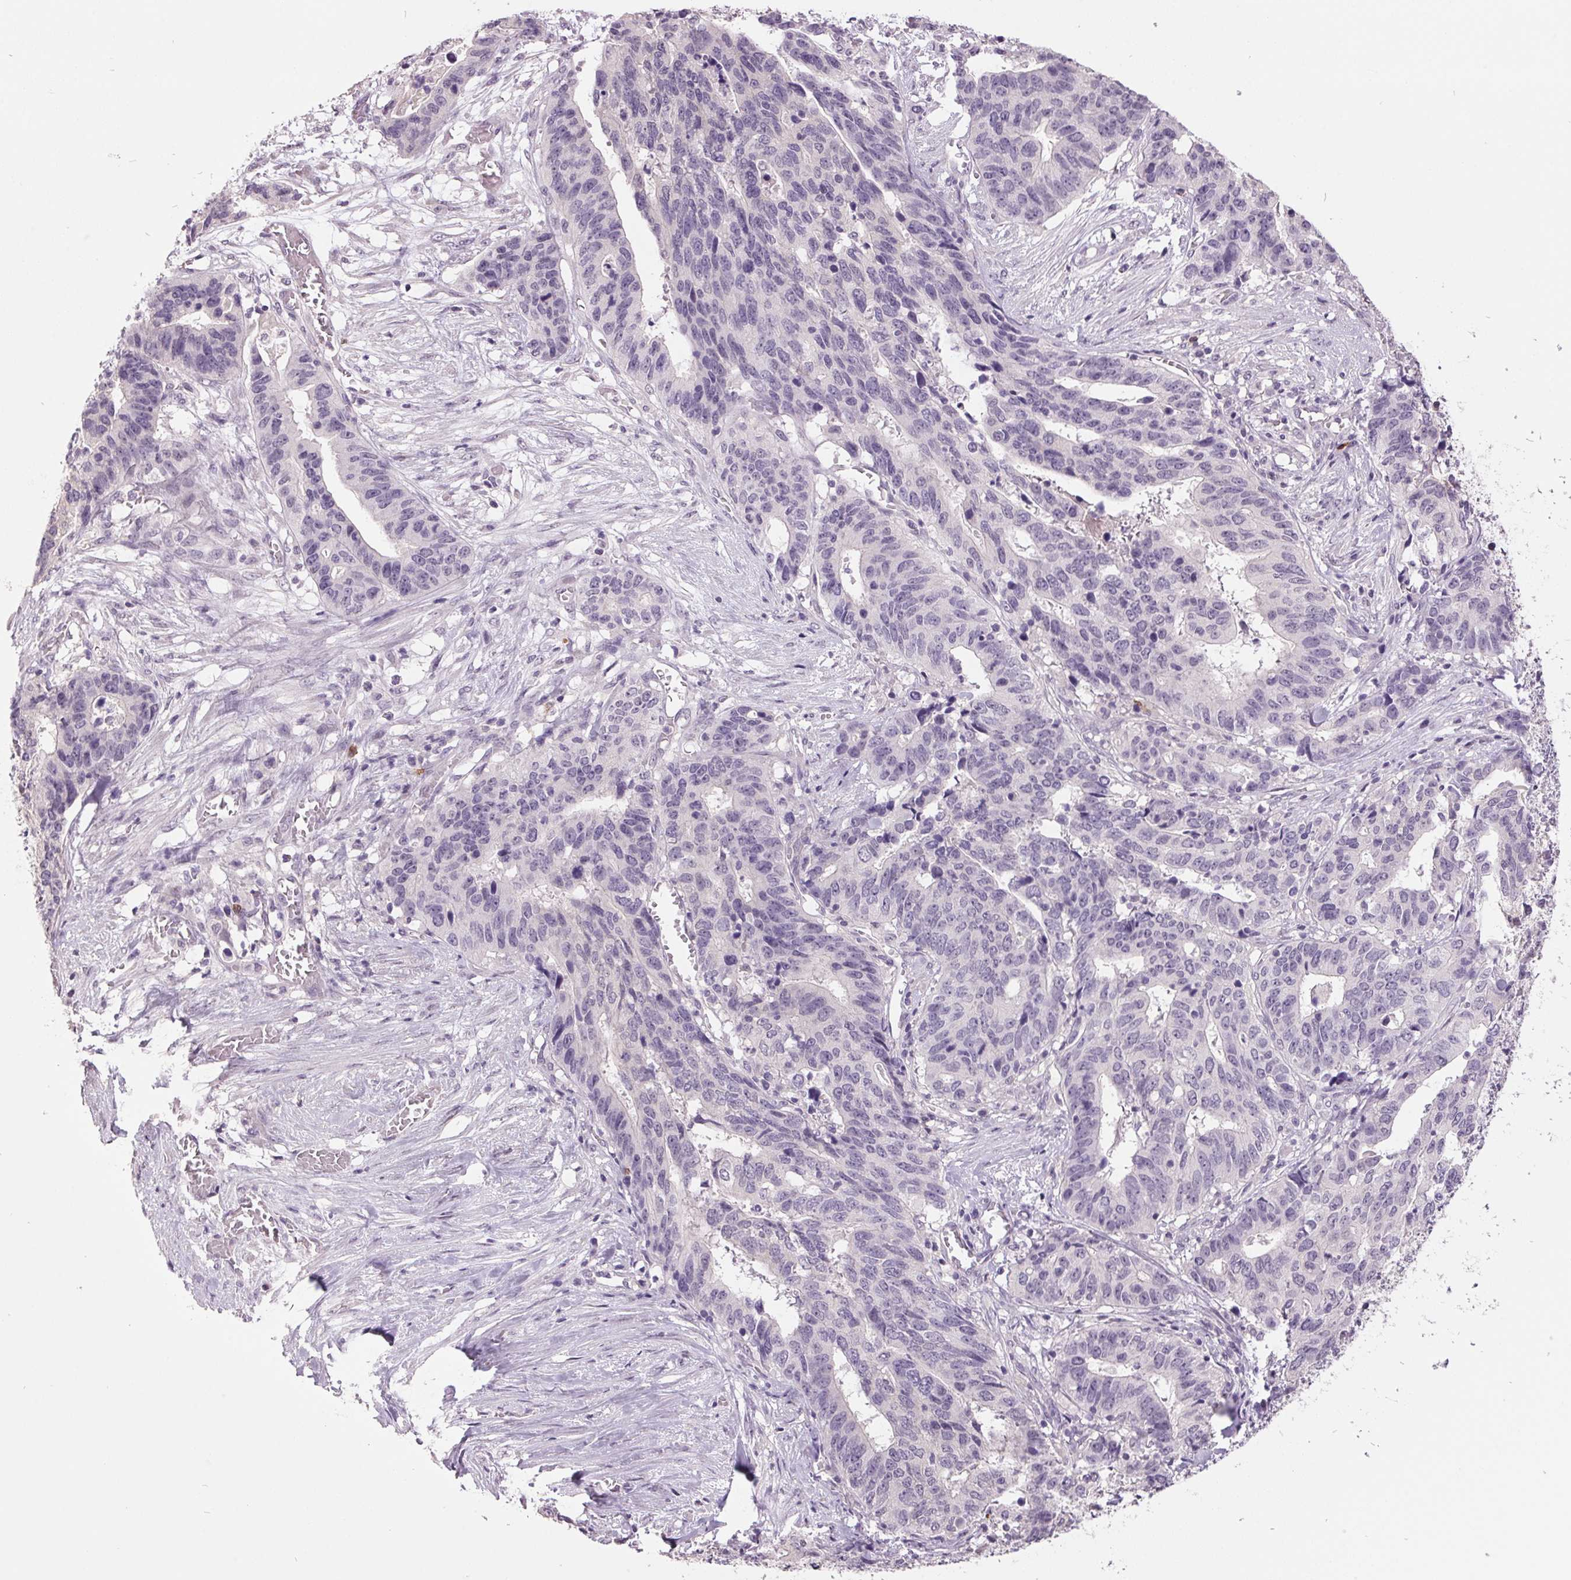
{"staining": {"intensity": "negative", "quantity": "none", "location": "none"}, "tissue": "stomach cancer", "cell_type": "Tumor cells", "image_type": "cancer", "snomed": [{"axis": "morphology", "description": "Adenocarcinoma, NOS"}, {"axis": "topography", "description": "Stomach, upper"}], "caption": "The micrograph reveals no significant positivity in tumor cells of stomach cancer. (Immunohistochemistry, brightfield microscopy, high magnification).", "gene": "C2orf16", "patient": {"sex": "female", "age": 67}}